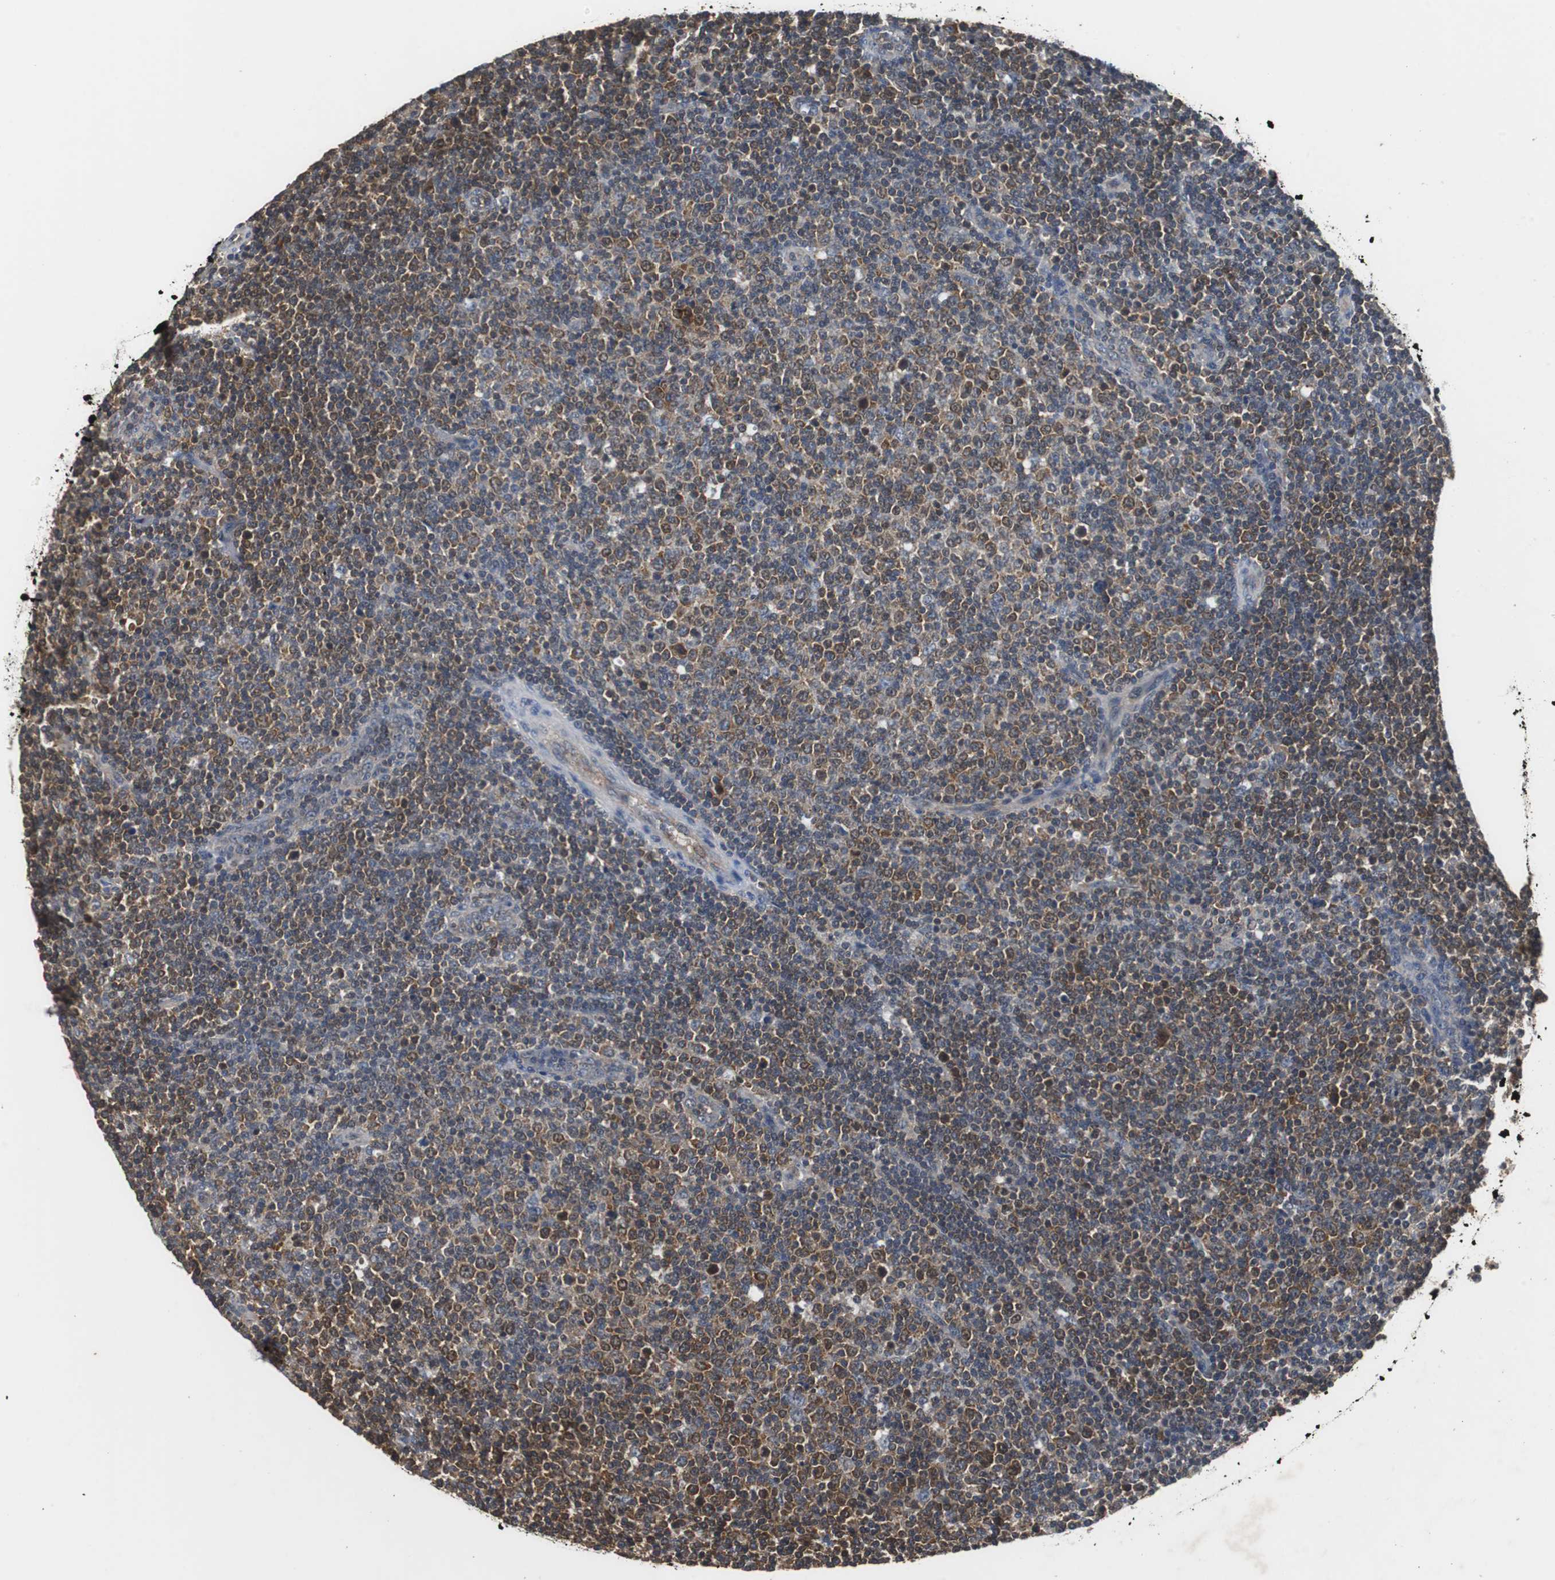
{"staining": {"intensity": "moderate", "quantity": ">75%", "location": "cytoplasmic/membranous"}, "tissue": "lymphoma", "cell_type": "Tumor cells", "image_type": "cancer", "snomed": [{"axis": "morphology", "description": "Malignant lymphoma, non-Hodgkin's type, Low grade"}, {"axis": "topography", "description": "Lymph node"}], "caption": "Immunohistochemical staining of human malignant lymphoma, non-Hodgkin's type (low-grade) displays medium levels of moderate cytoplasmic/membranous protein expression in approximately >75% of tumor cells.", "gene": "VBP1", "patient": {"sex": "male", "age": 70}}